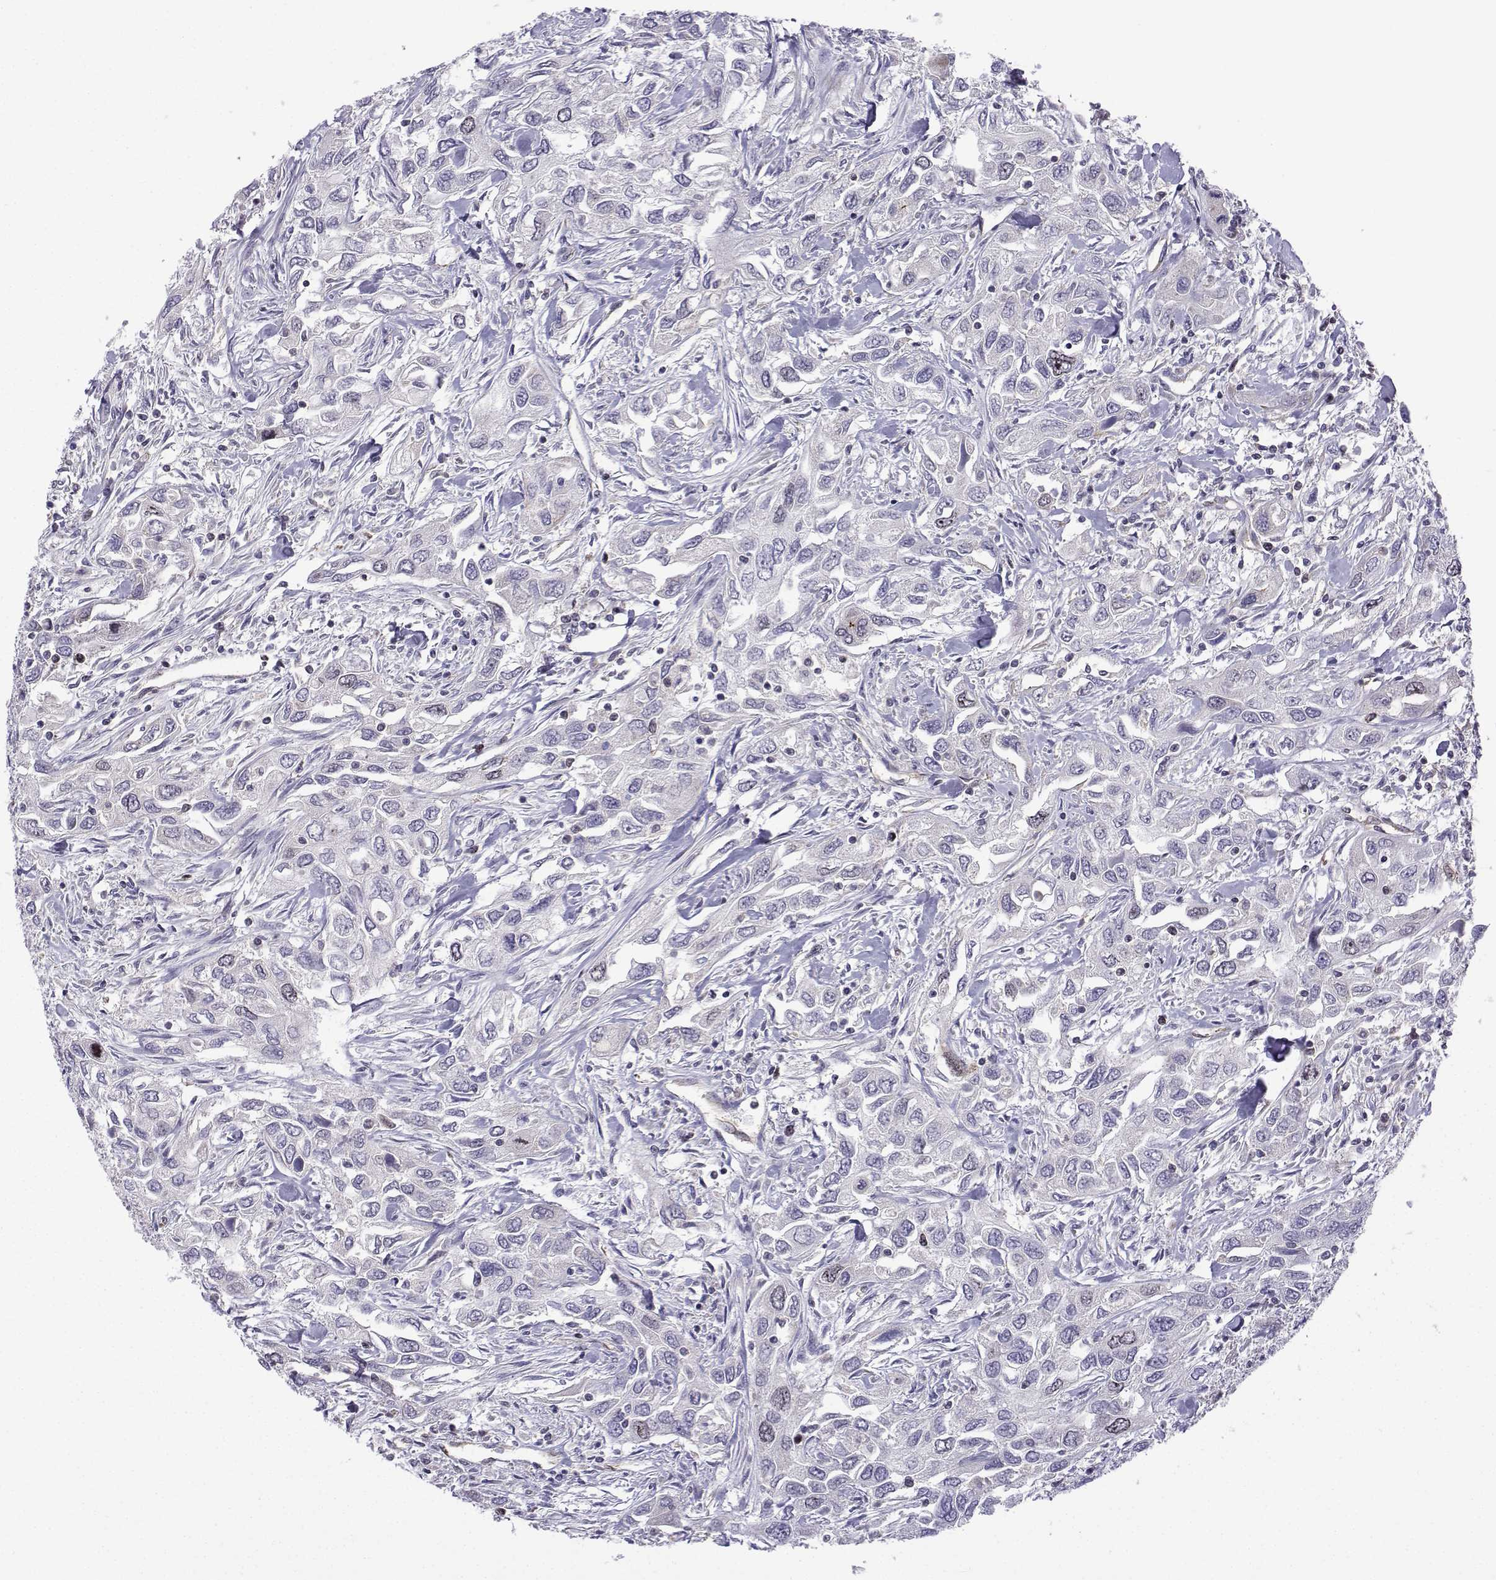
{"staining": {"intensity": "negative", "quantity": "none", "location": "none"}, "tissue": "urothelial cancer", "cell_type": "Tumor cells", "image_type": "cancer", "snomed": [{"axis": "morphology", "description": "Urothelial carcinoma, High grade"}, {"axis": "topography", "description": "Urinary bladder"}], "caption": "Tumor cells are negative for protein expression in human urothelial cancer.", "gene": "INCENP", "patient": {"sex": "male", "age": 76}}